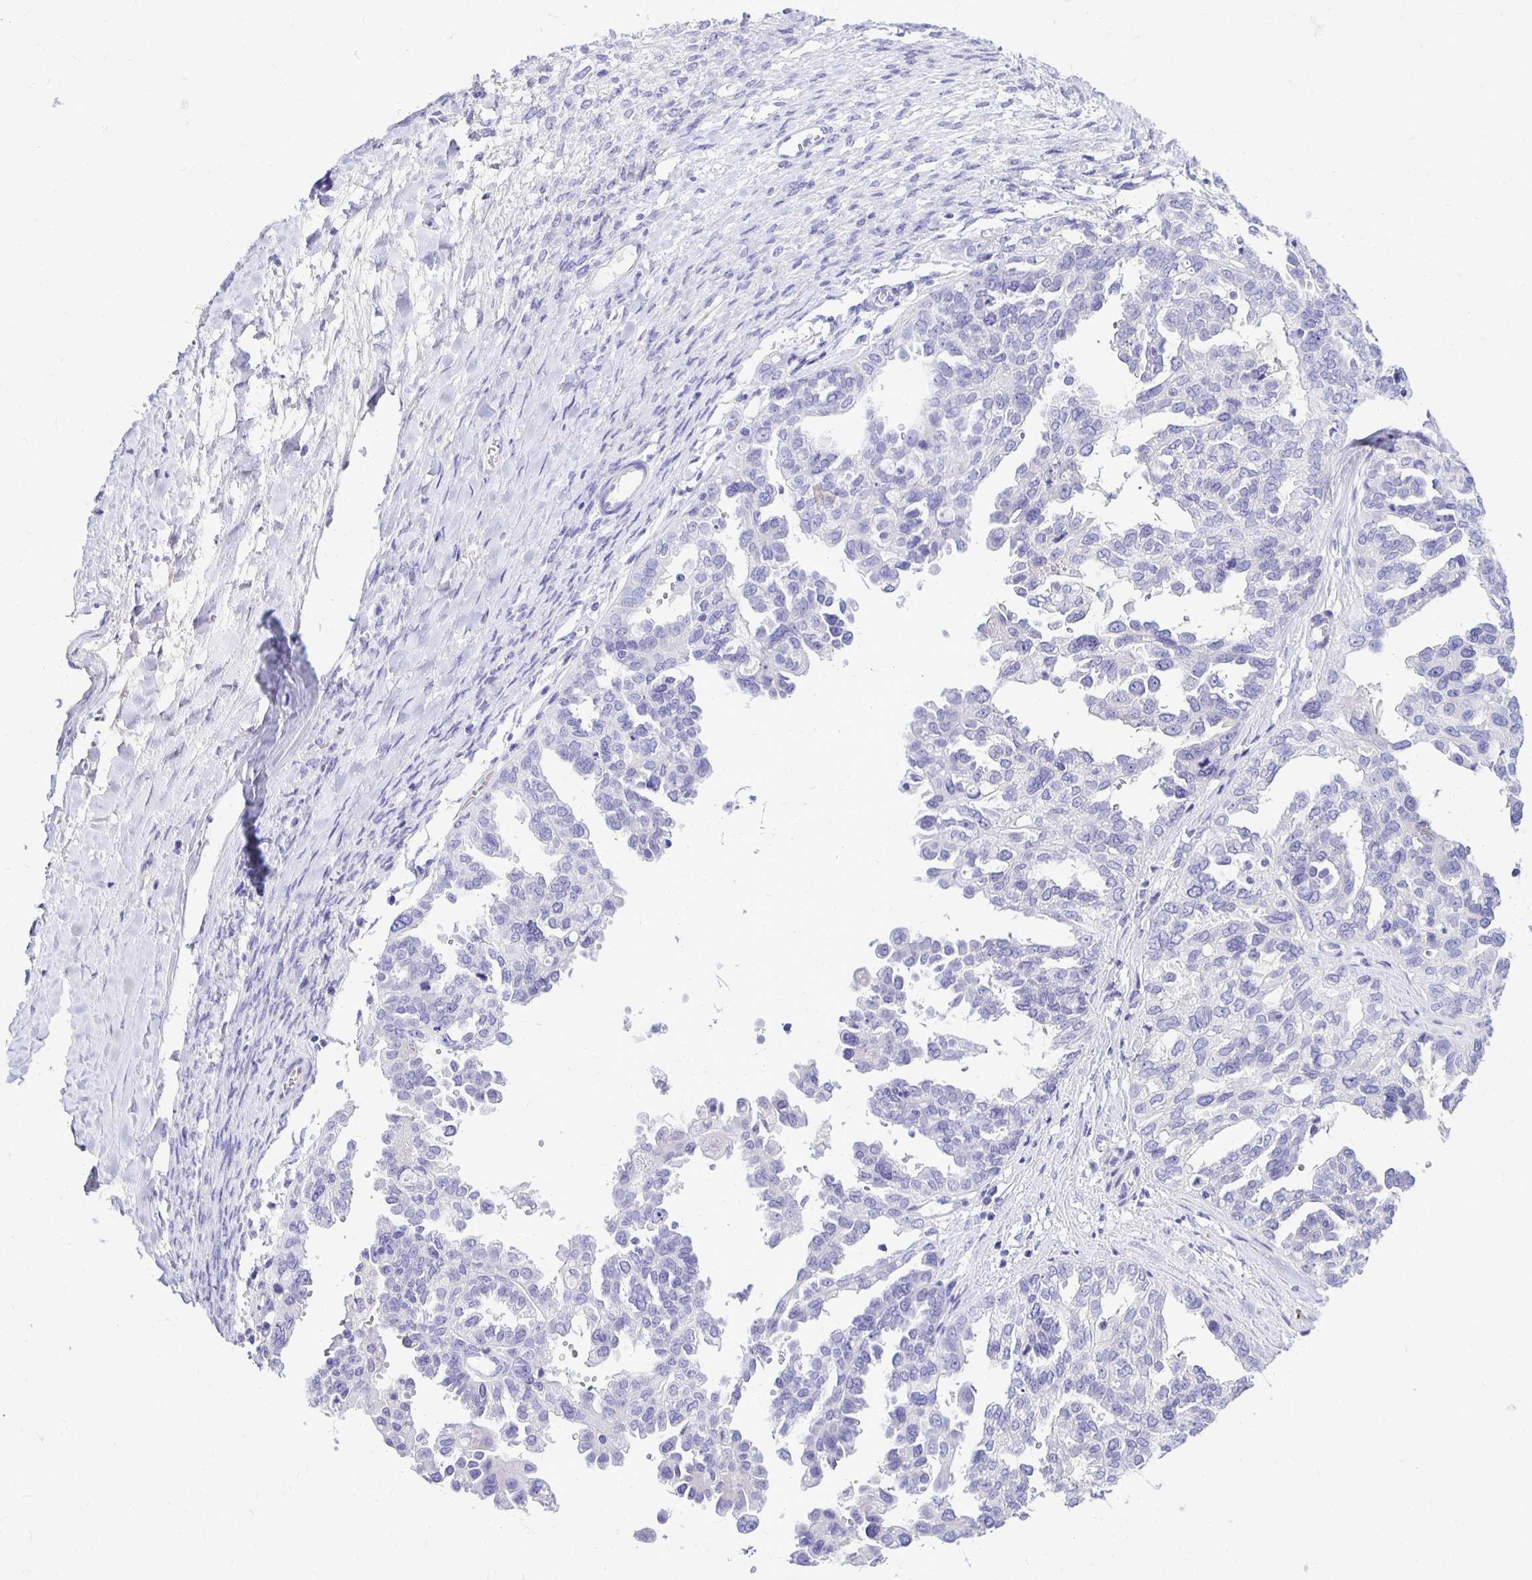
{"staining": {"intensity": "negative", "quantity": "none", "location": "none"}, "tissue": "ovarian cancer", "cell_type": "Tumor cells", "image_type": "cancer", "snomed": [{"axis": "morphology", "description": "Cystadenocarcinoma, serous, NOS"}, {"axis": "topography", "description": "Ovary"}], "caption": "DAB (3,3'-diaminobenzidine) immunohistochemical staining of ovarian serous cystadenocarcinoma demonstrates no significant positivity in tumor cells.", "gene": "FNTB", "patient": {"sex": "female", "age": 53}}